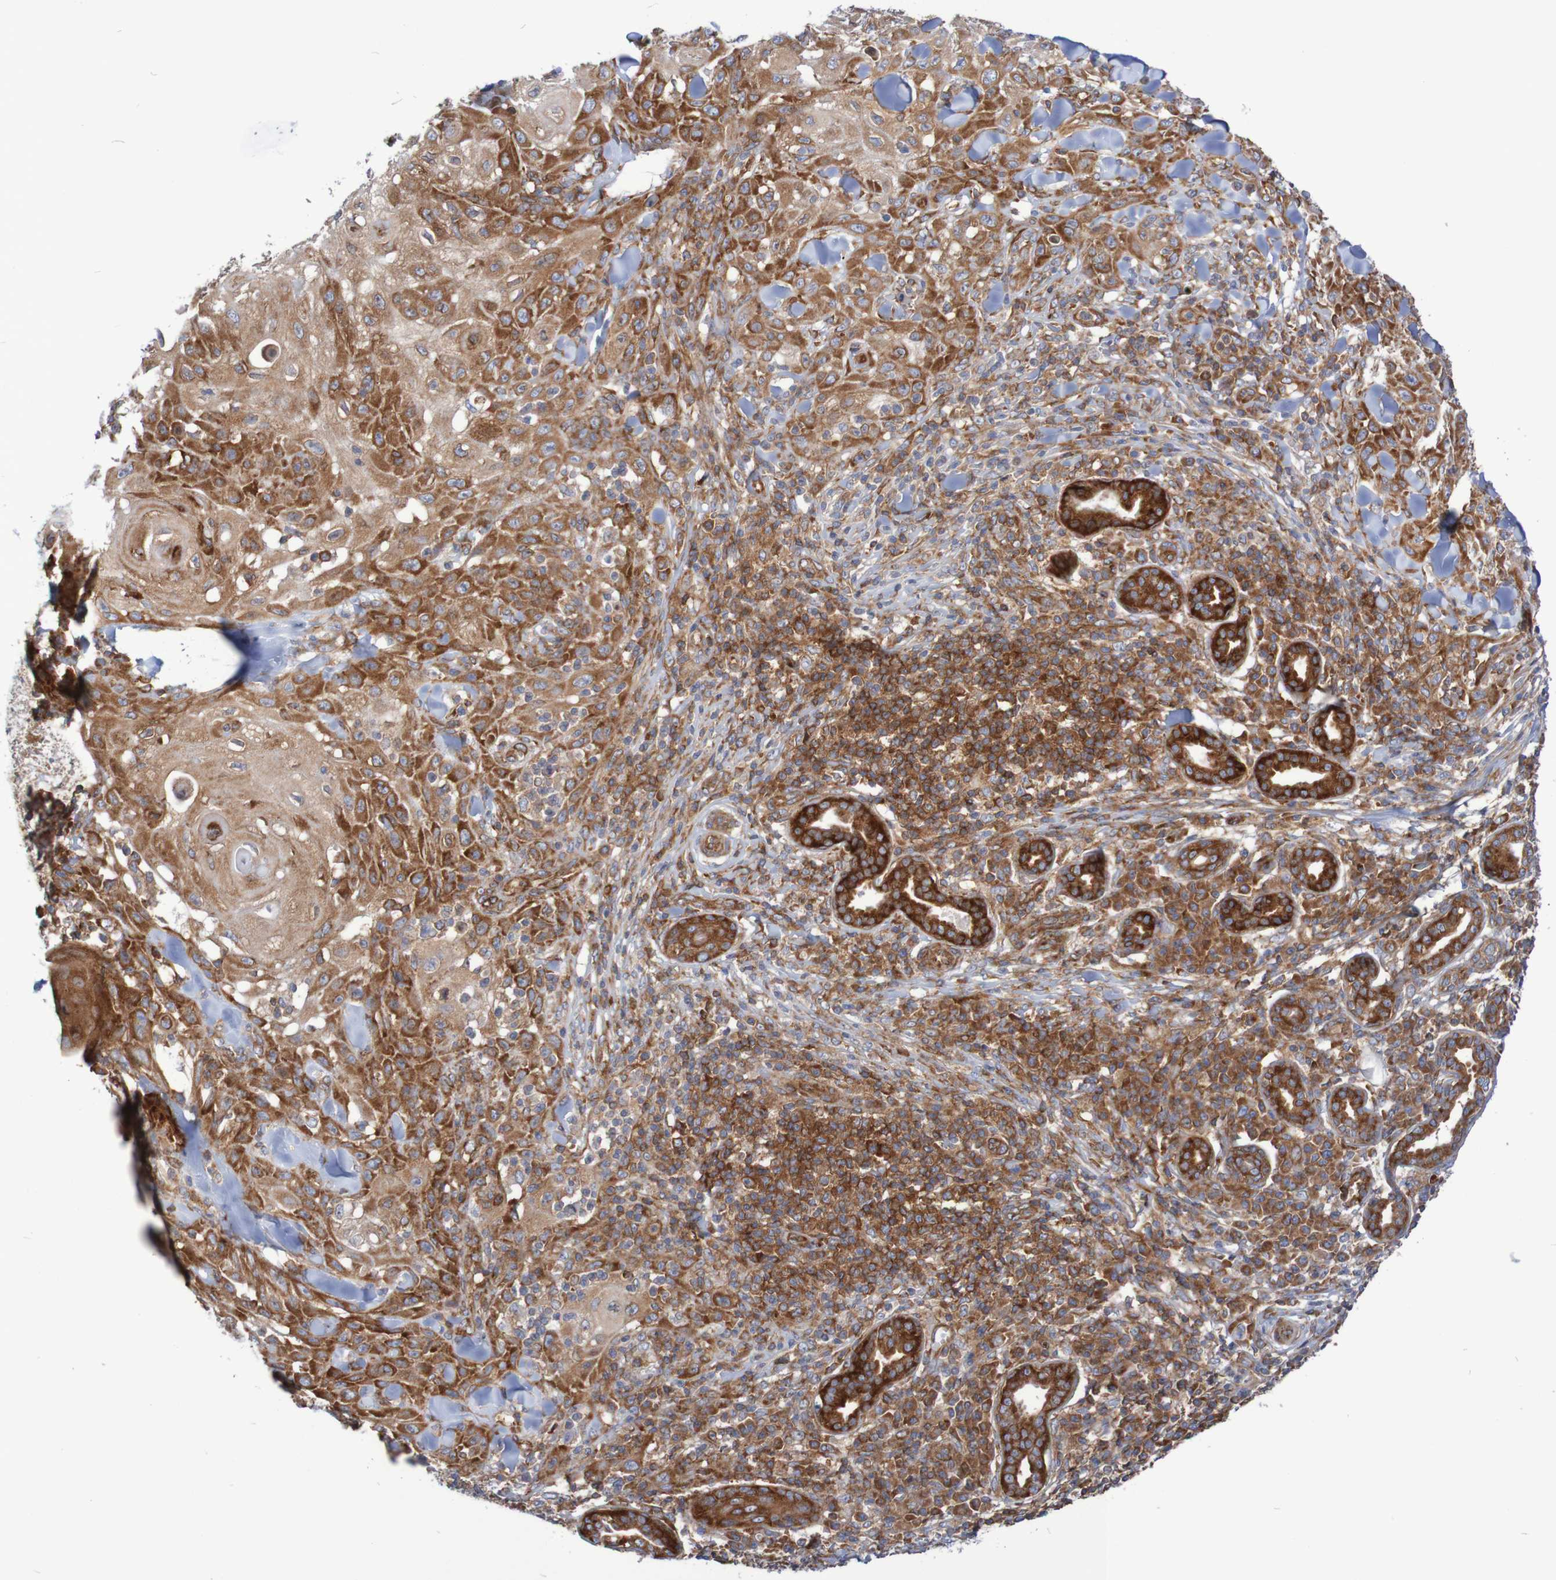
{"staining": {"intensity": "strong", "quantity": ">75%", "location": "cytoplasmic/membranous"}, "tissue": "skin cancer", "cell_type": "Tumor cells", "image_type": "cancer", "snomed": [{"axis": "morphology", "description": "Squamous cell carcinoma, NOS"}, {"axis": "topography", "description": "Skin"}], "caption": "A high amount of strong cytoplasmic/membranous expression is present in approximately >75% of tumor cells in skin cancer (squamous cell carcinoma) tissue.", "gene": "FXR2", "patient": {"sex": "male", "age": 24}}